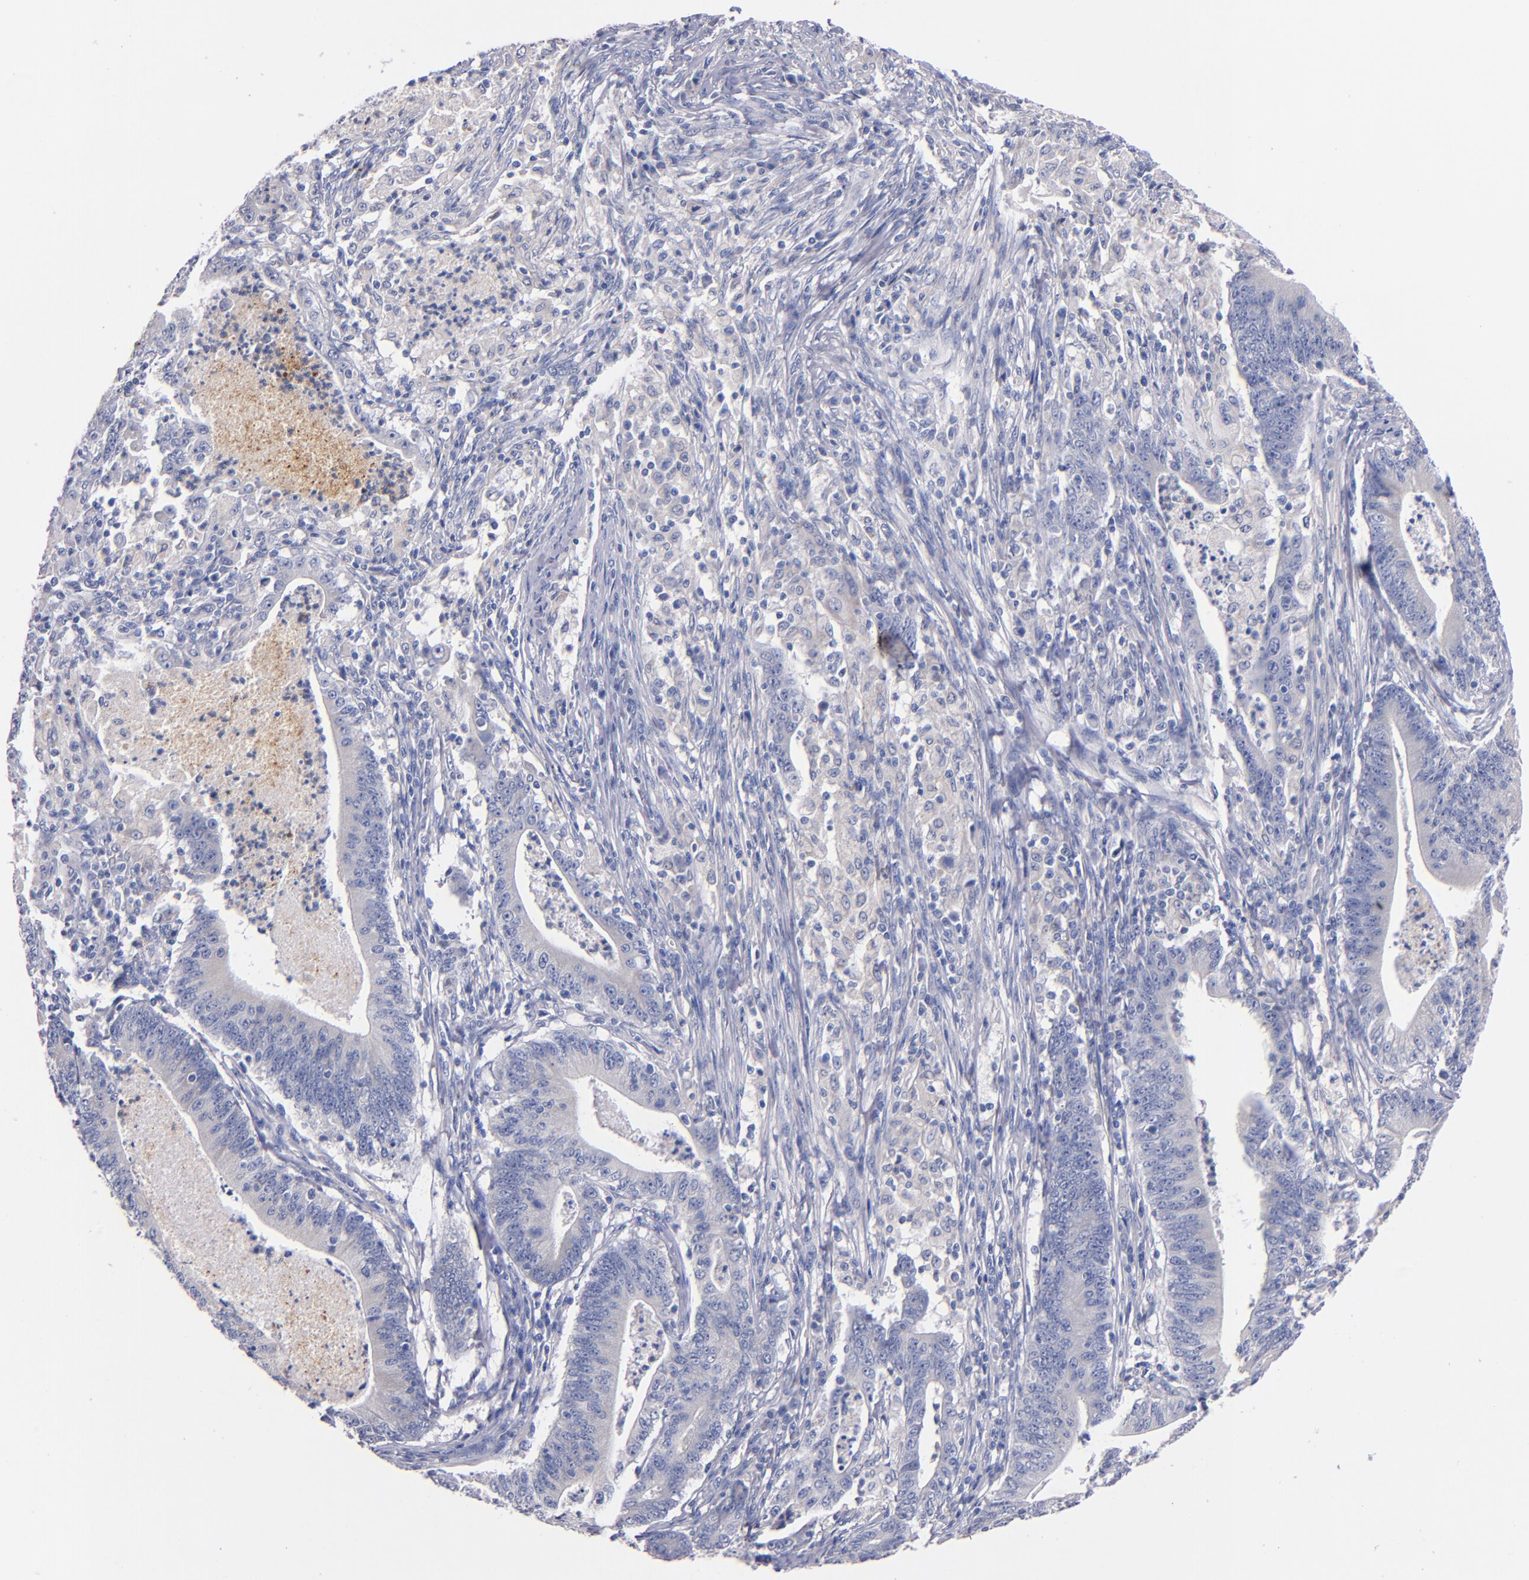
{"staining": {"intensity": "negative", "quantity": "none", "location": "none"}, "tissue": "stomach cancer", "cell_type": "Tumor cells", "image_type": "cancer", "snomed": [{"axis": "morphology", "description": "Adenocarcinoma, NOS"}, {"axis": "topography", "description": "Stomach, lower"}], "caption": "This is a micrograph of immunohistochemistry staining of adenocarcinoma (stomach), which shows no positivity in tumor cells.", "gene": "CNTNAP2", "patient": {"sex": "female", "age": 86}}